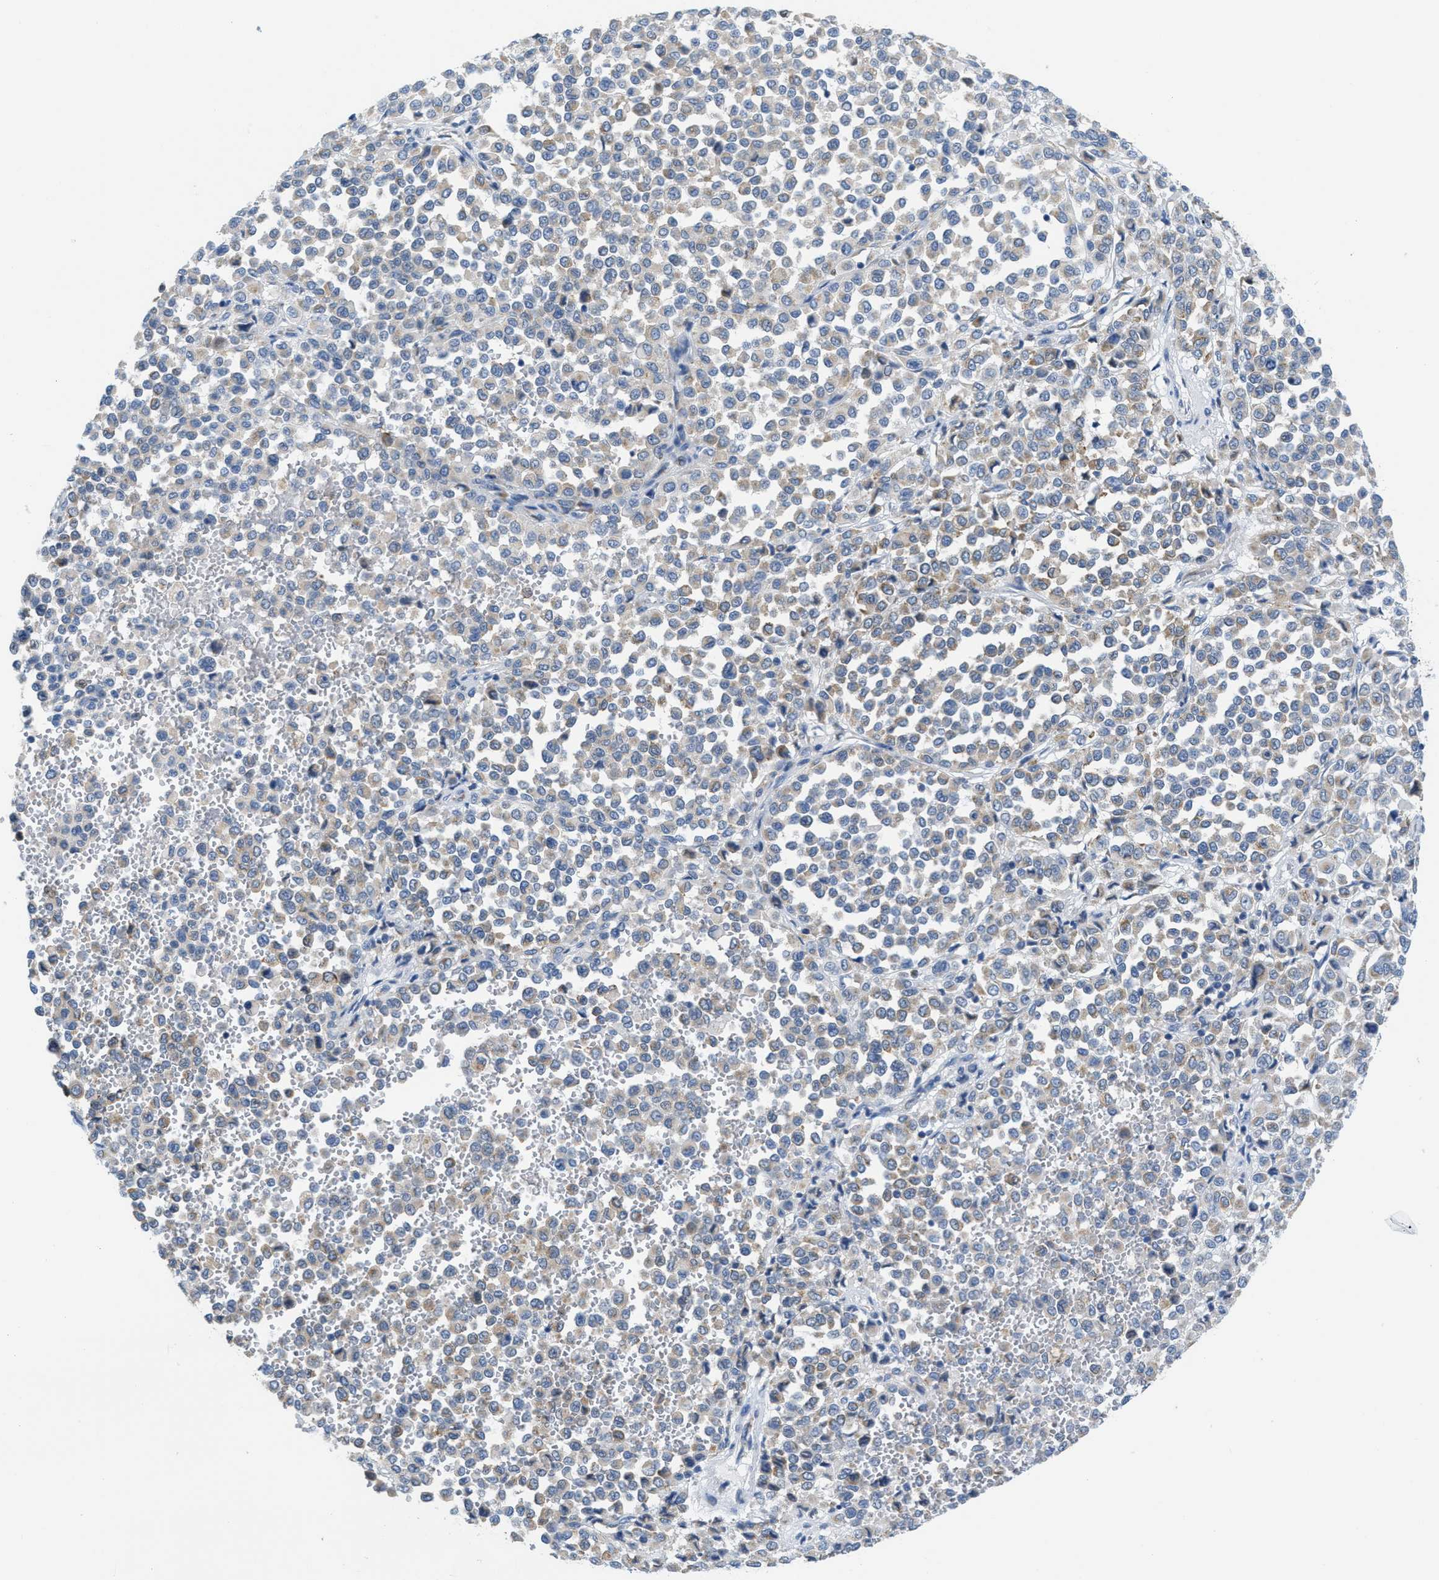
{"staining": {"intensity": "weak", "quantity": "<25%", "location": "cytoplasmic/membranous"}, "tissue": "melanoma", "cell_type": "Tumor cells", "image_type": "cancer", "snomed": [{"axis": "morphology", "description": "Malignant melanoma, Metastatic site"}, {"axis": "topography", "description": "Pancreas"}], "caption": "An IHC micrograph of melanoma is shown. There is no staining in tumor cells of melanoma.", "gene": "PTDSS1", "patient": {"sex": "female", "age": 30}}